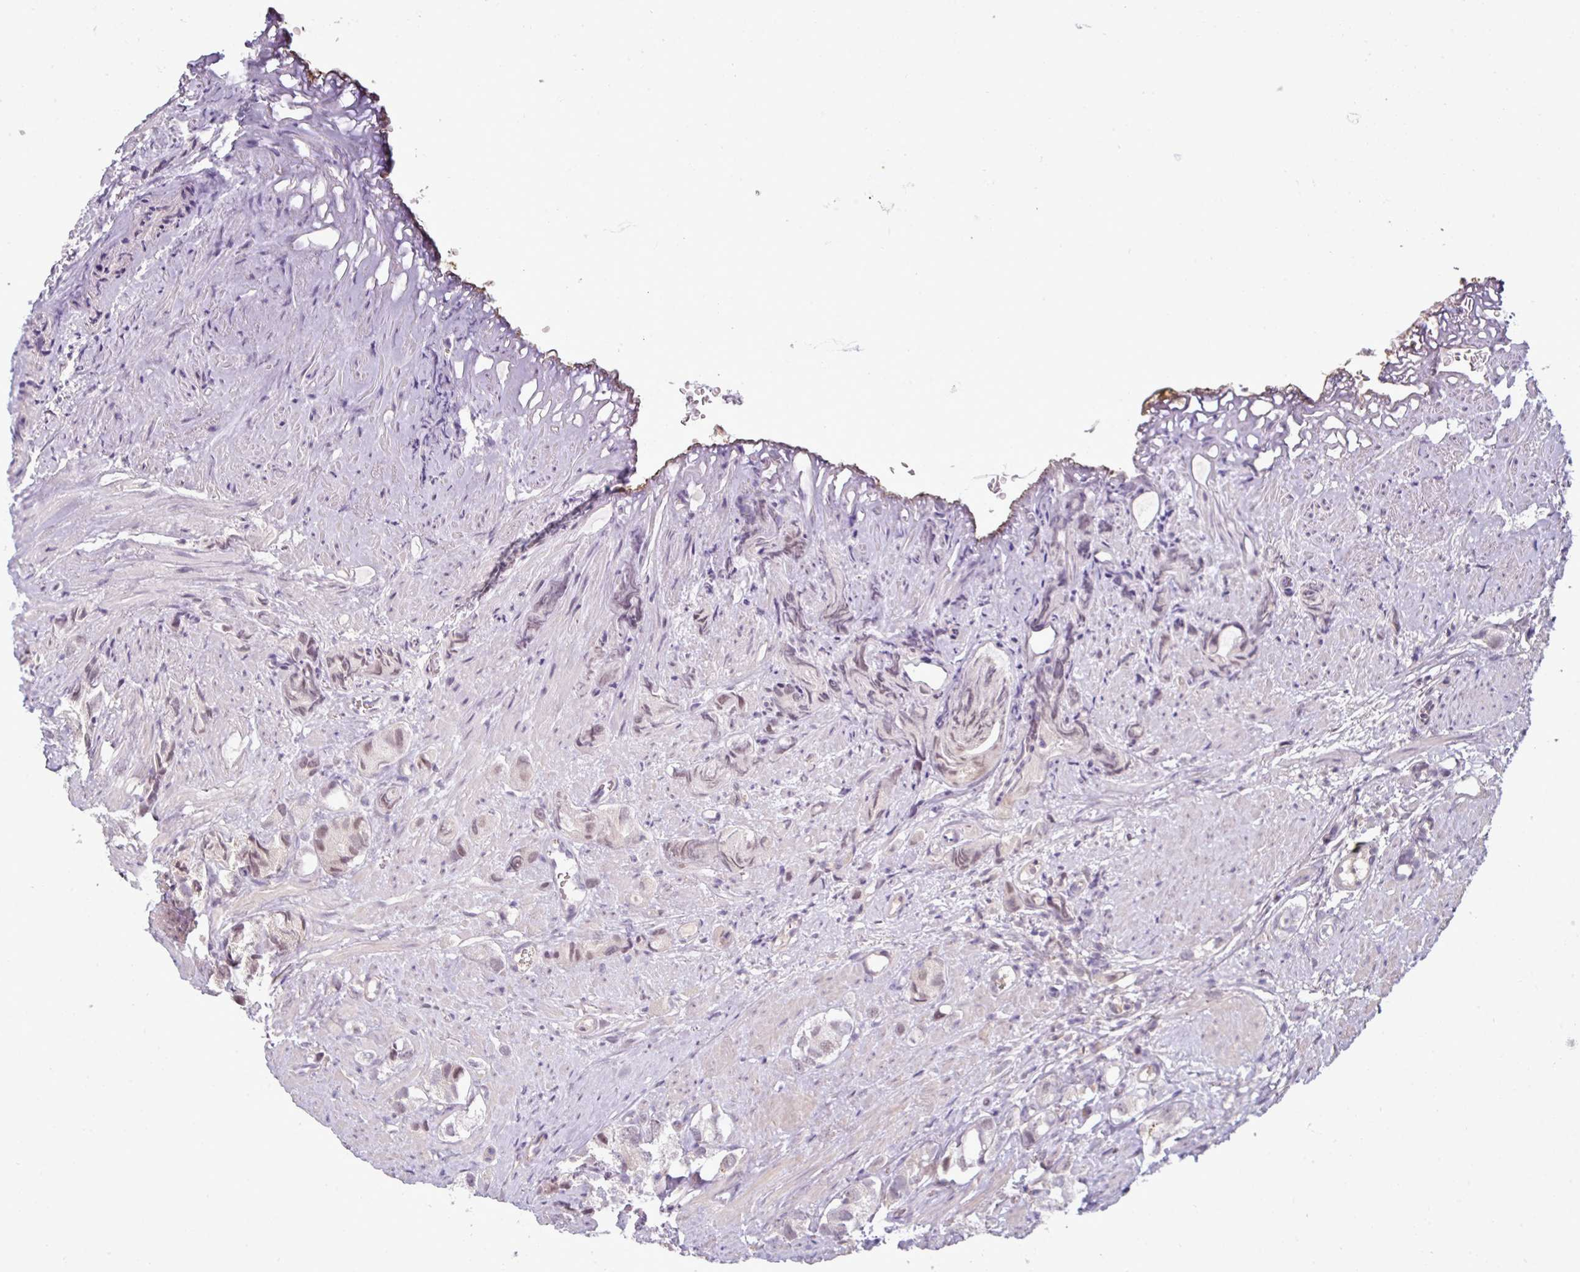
{"staining": {"intensity": "weak", "quantity": "25%-75%", "location": "nuclear"}, "tissue": "prostate cancer", "cell_type": "Tumor cells", "image_type": "cancer", "snomed": [{"axis": "morphology", "description": "Adenocarcinoma, High grade"}, {"axis": "topography", "description": "Prostate"}], "caption": "High-power microscopy captured an immunohistochemistry image of prostate adenocarcinoma (high-grade), revealing weak nuclear positivity in approximately 25%-75% of tumor cells. (DAB IHC, brown staining for protein, blue staining for nuclei).", "gene": "UVSSA", "patient": {"sex": "male", "age": 82}}